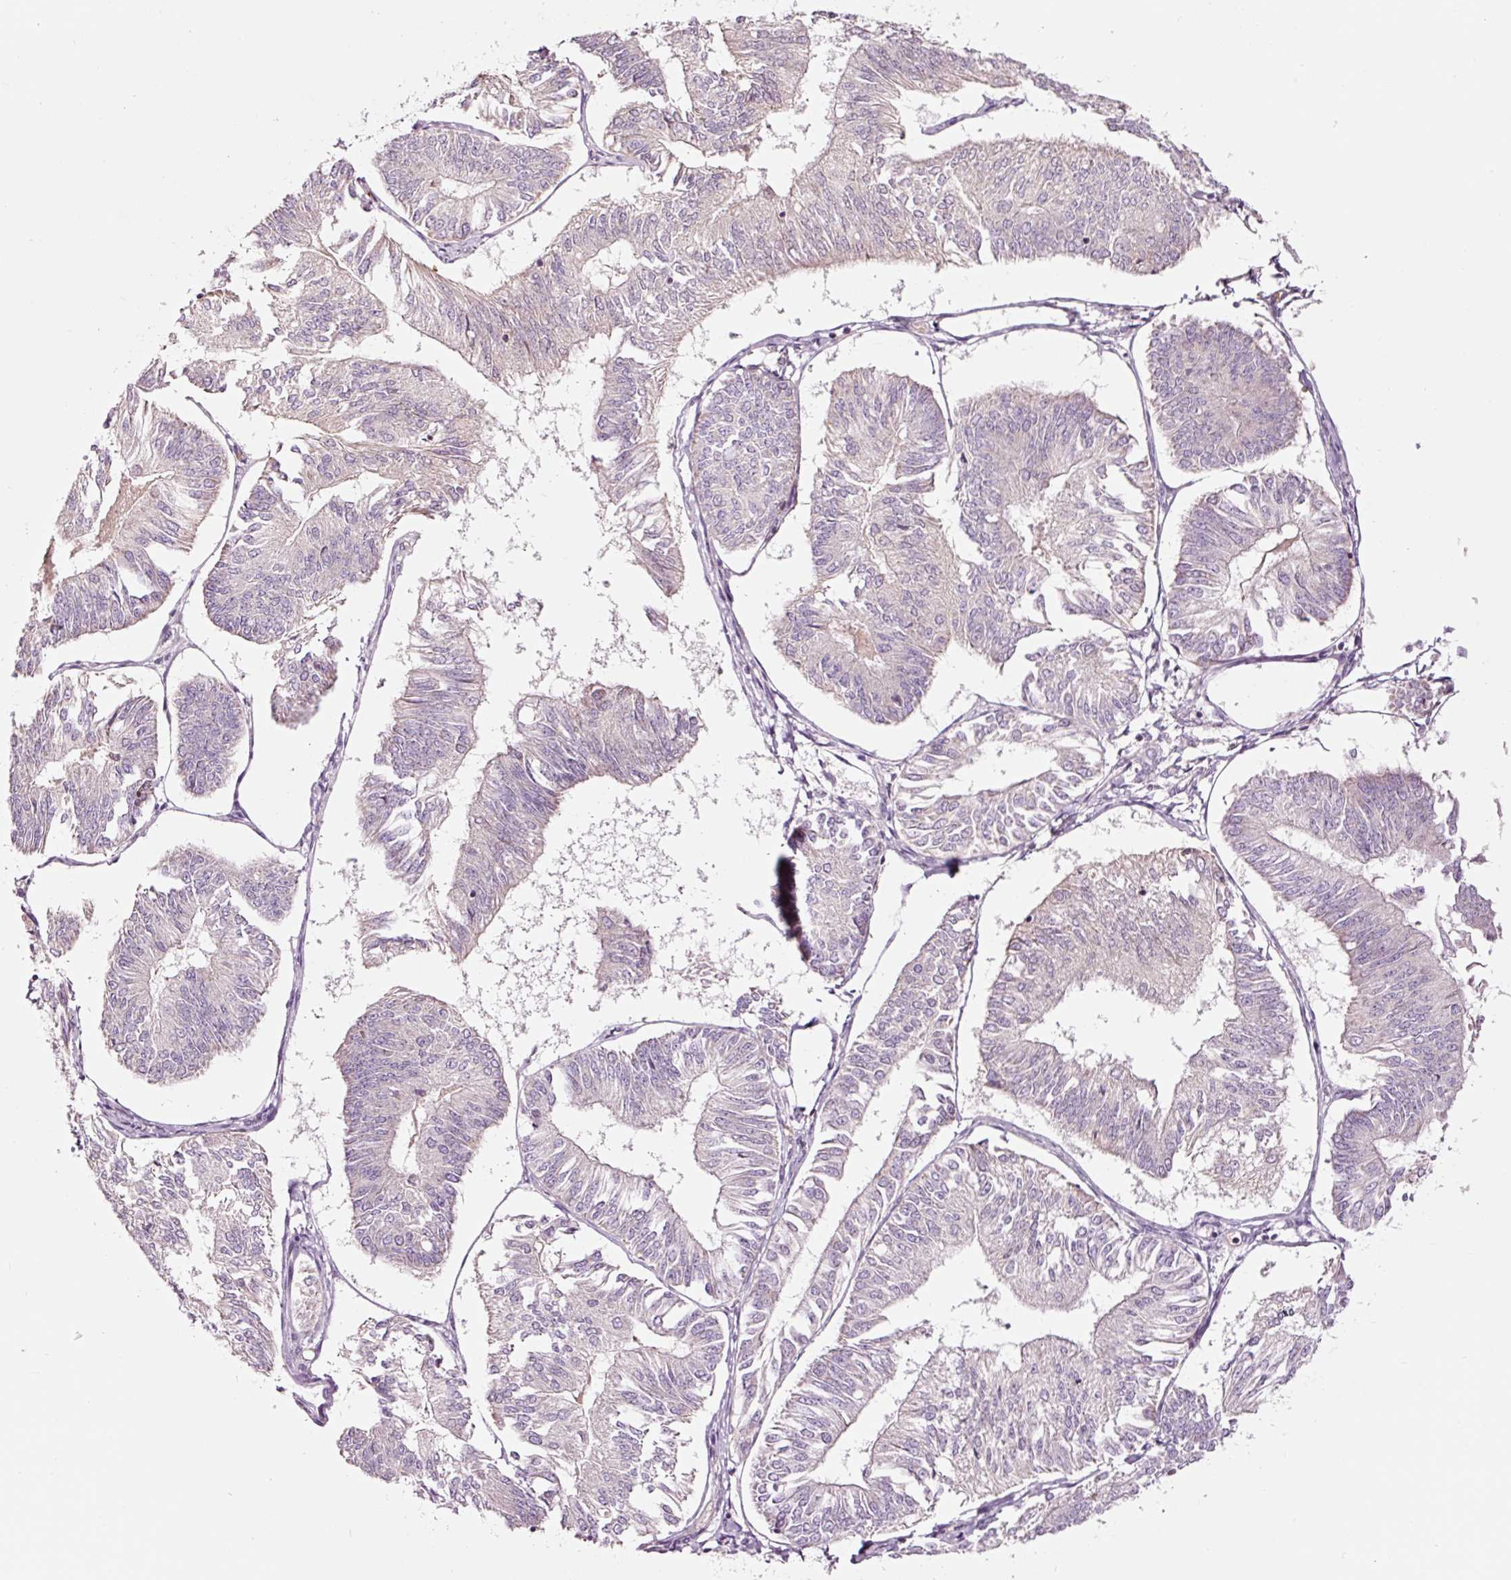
{"staining": {"intensity": "negative", "quantity": "none", "location": "none"}, "tissue": "endometrial cancer", "cell_type": "Tumor cells", "image_type": "cancer", "snomed": [{"axis": "morphology", "description": "Adenocarcinoma, NOS"}, {"axis": "topography", "description": "Endometrium"}], "caption": "Immunohistochemical staining of human adenocarcinoma (endometrial) demonstrates no significant positivity in tumor cells.", "gene": "LDHAL6B", "patient": {"sex": "female", "age": 58}}